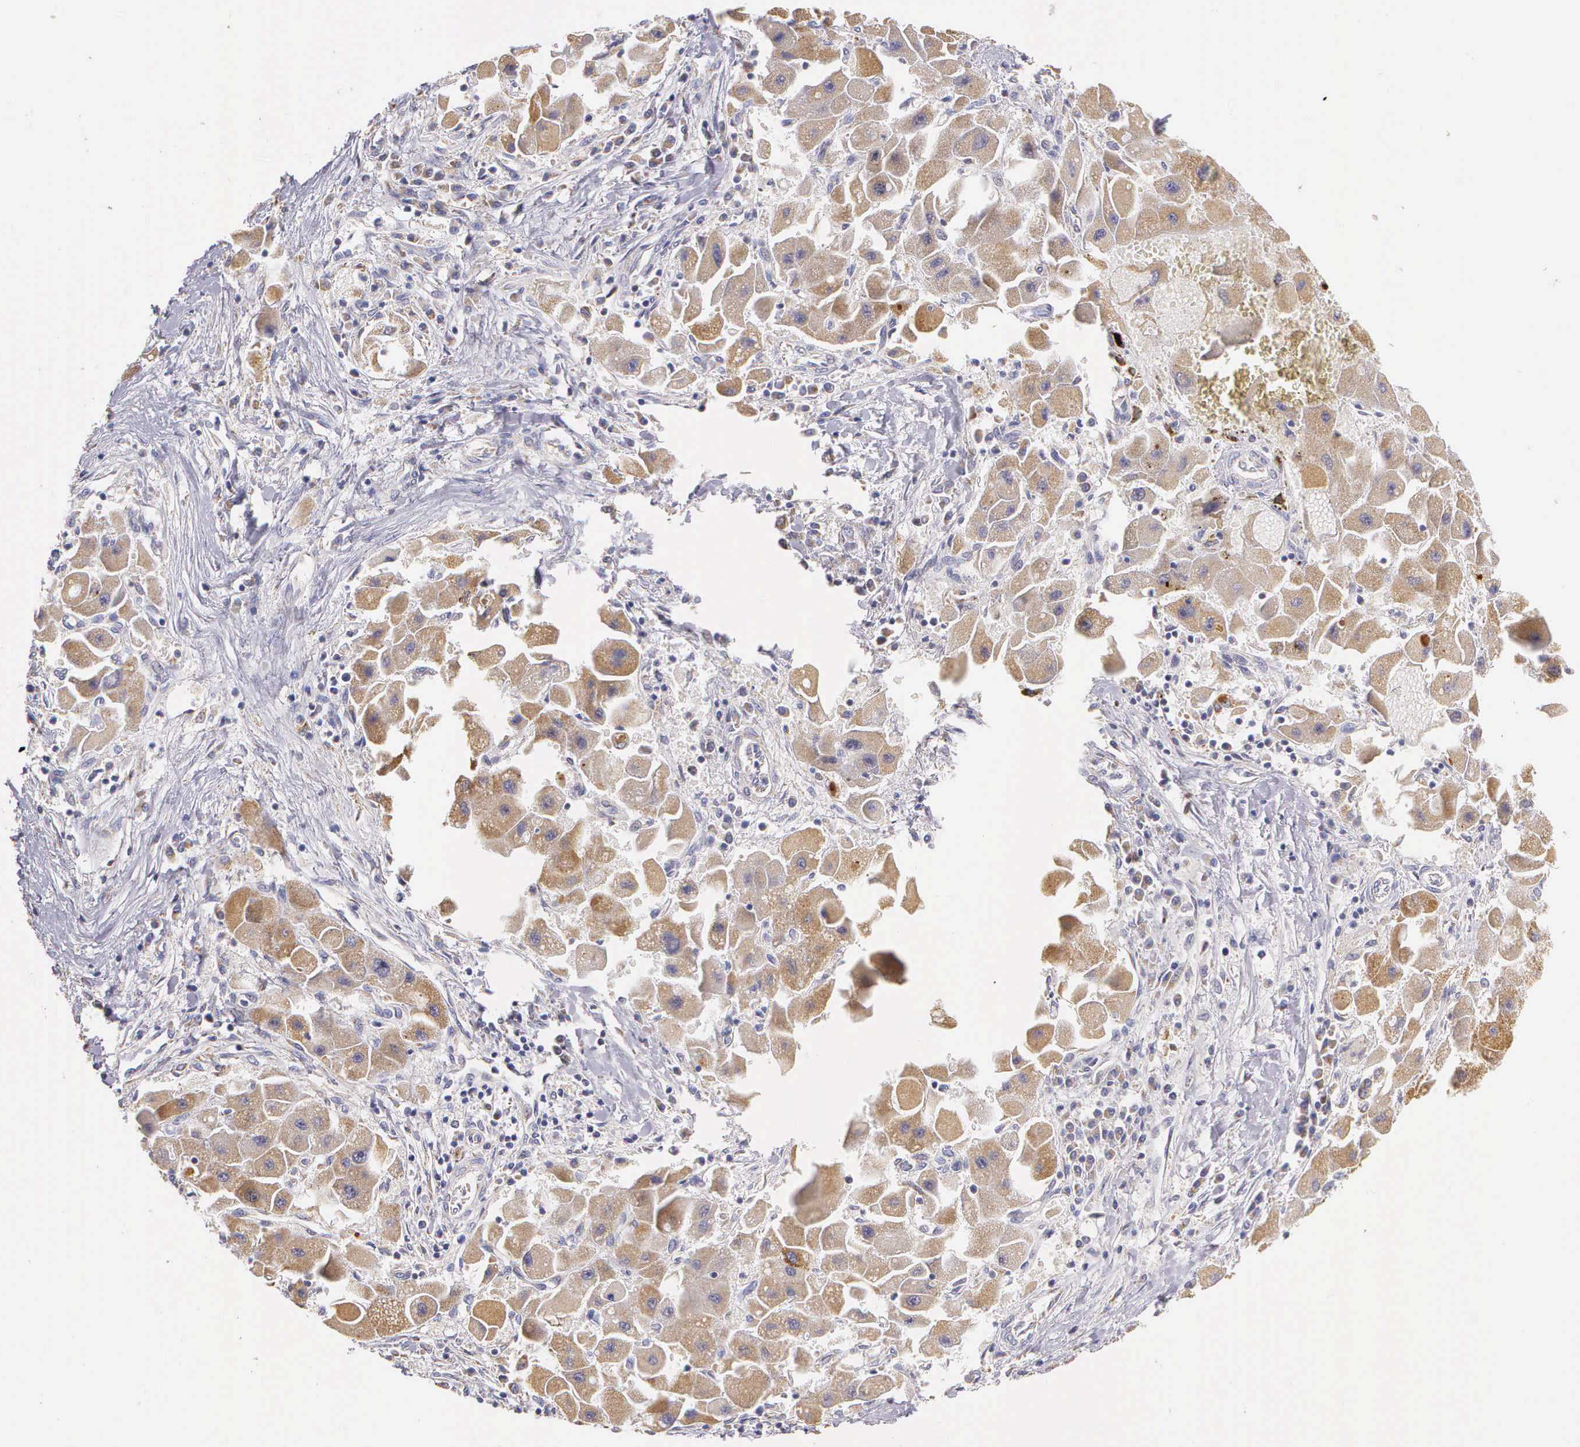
{"staining": {"intensity": "weak", "quantity": ">75%", "location": "cytoplasmic/membranous"}, "tissue": "liver cancer", "cell_type": "Tumor cells", "image_type": "cancer", "snomed": [{"axis": "morphology", "description": "Carcinoma, Hepatocellular, NOS"}, {"axis": "topography", "description": "Liver"}], "caption": "Protein staining by IHC shows weak cytoplasmic/membranous staining in about >75% of tumor cells in hepatocellular carcinoma (liver).", "gene": "ESR1", "patient": {"sex": "male", "age": 24}}